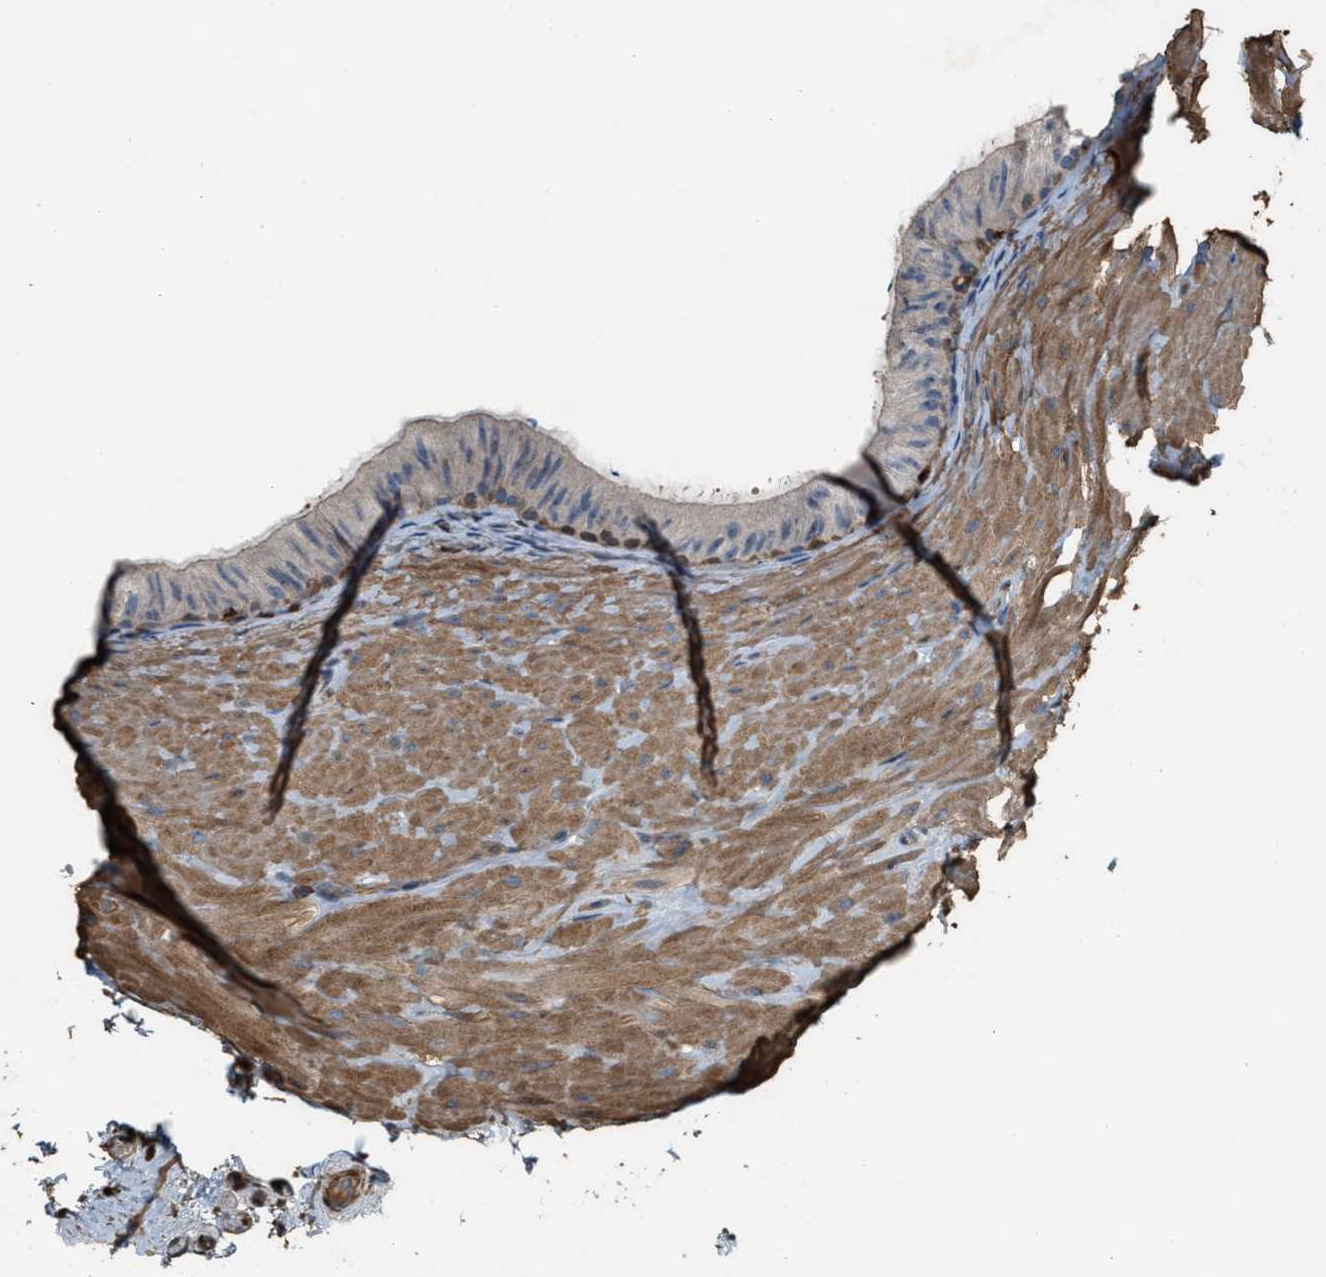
{"staining": {"intensity": "moderate", "quantity": "<25%", "location": "cytoplasmic/membranous"}, "tissue": "epididymis", "cell_type": "Glandular cells", "image_type": "normal", "snomed": [{"axis": "morphology", "description": "Normal tissue, NOS"}, {"axis": "topography", "description": "Epididymis"}], "caption": "The immunohistochemical stain labels moderate cytoplasmic/membranous positivity in glandular cells of unremarkable epididymis.", "gene": "SERPINB5", "patient": {"sex": "male", "age": 34}}